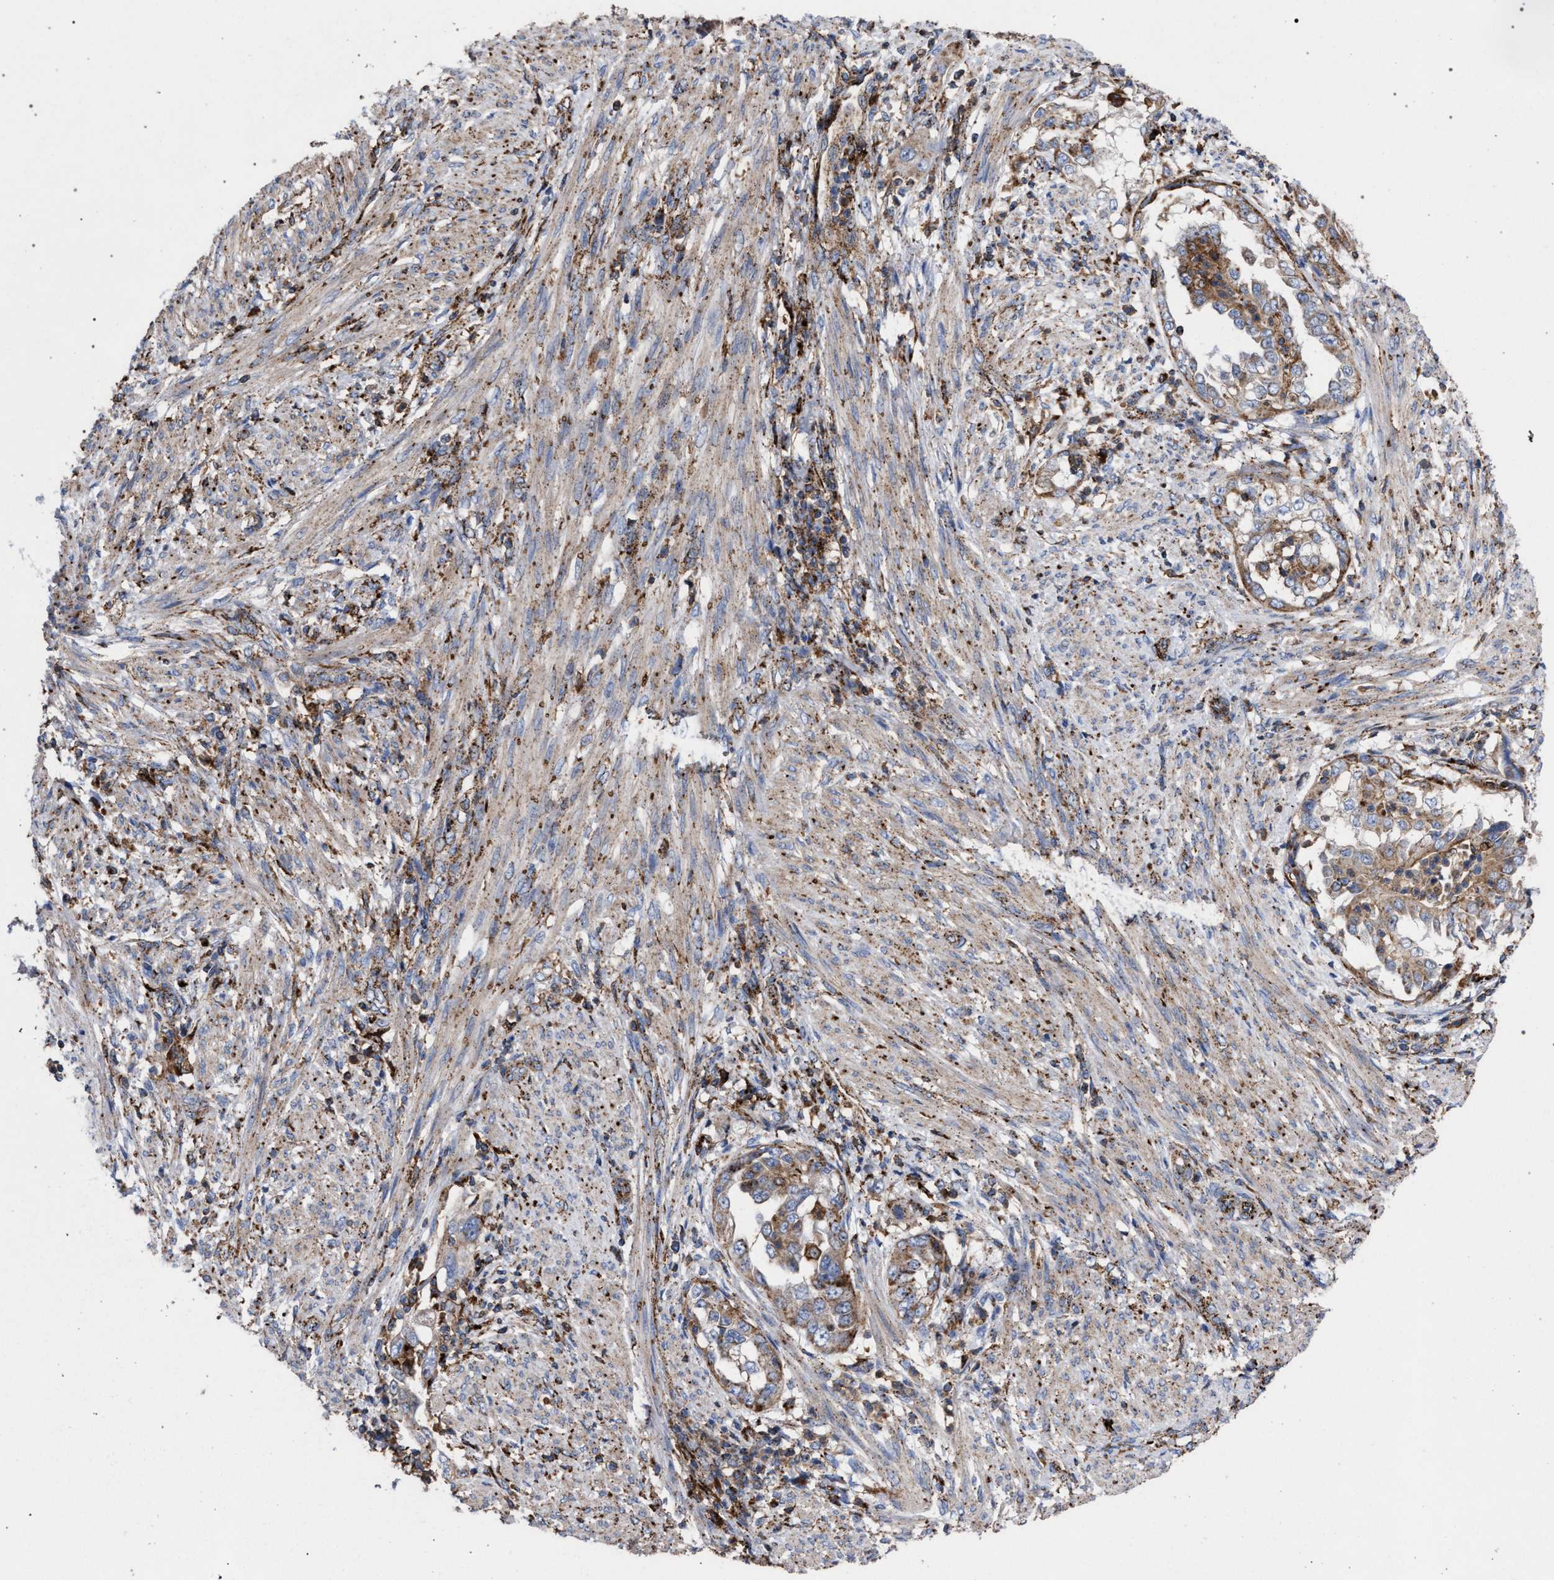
{"staining": {"intensity": "moderate", "quantity": ">75%", "location": "cytoplasmic/membranous"}, "tissue": "endometrial cancer", "cell_type": "Tumor cells", "image_type": "cancer", "snomed": [{"axis": "morphology", "description": "Adenocarcinoma, NOS"}, {"axis": "topography", "description": "Endometrium"}], "caption": "DAB immunohistochemical staining of human endometrial cancer (adenocarcinoma) shows moderate cytoplasmic/membranous protein expression in approximately >75% of tumor cells.", "gene": "PPT1", "patient": {"sex": "female", "age": 85}}